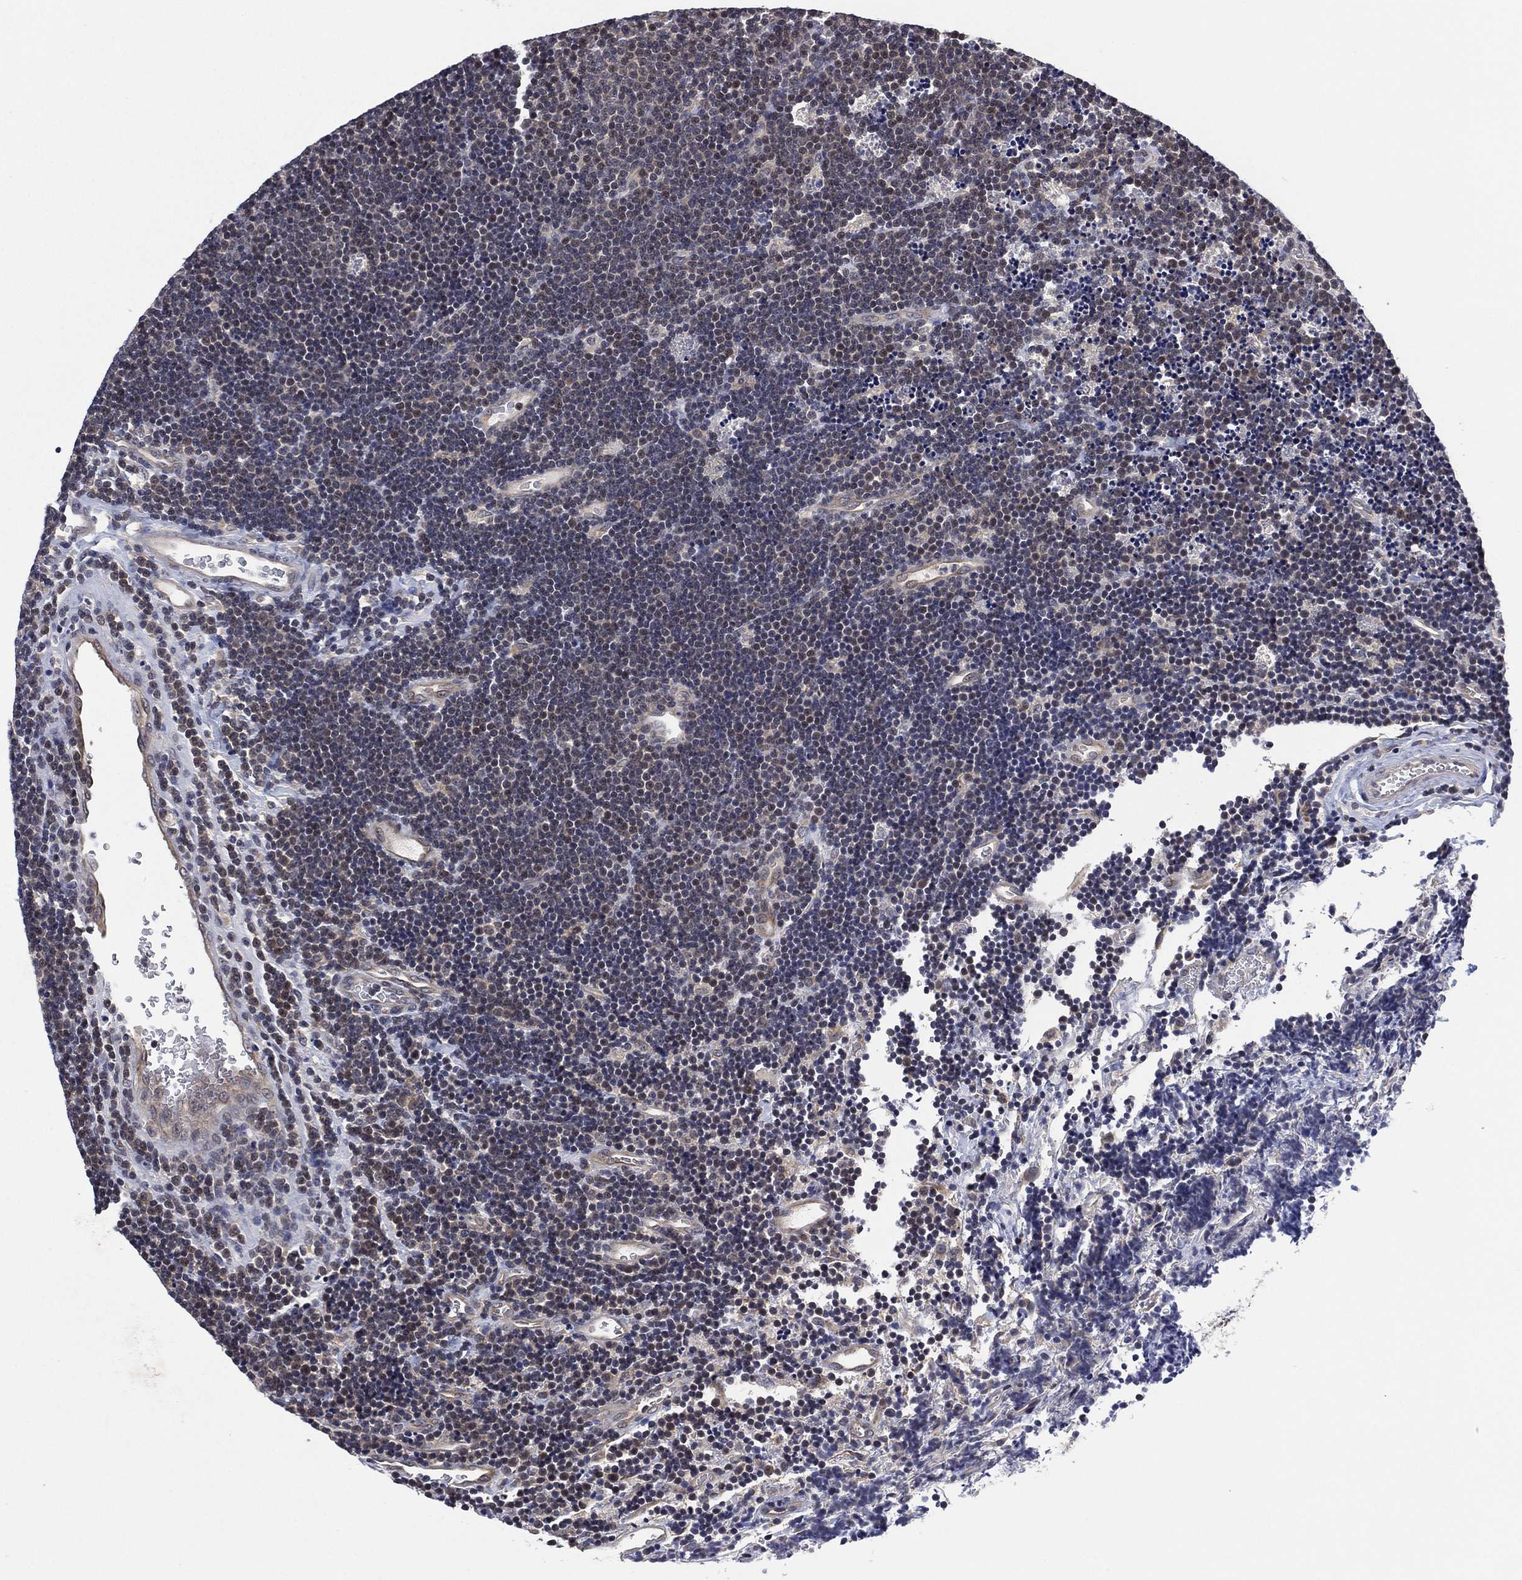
{"staining": {"intensity": "moderate", "quantity": "<25%", "location": "nuclear"}, "tissue": "lymphoma", "cell_type": "Tumor cells", "image_type": "cancer", "snomed": [{"axis": "morphology", "description": "Malignant lymphoma, non-Hodgkin's type, Low grade"}, {"axis": "topography", "description": "Brain"}], "caption": "Protein analysis of low-grade malignant lymphoma, non-Hodgkin's type tissue reveals moderate nuclear expression in approximately <25% of tumor cells.", "gene": "SELENOO", "patient": {"sex": "female", "age": 66}}